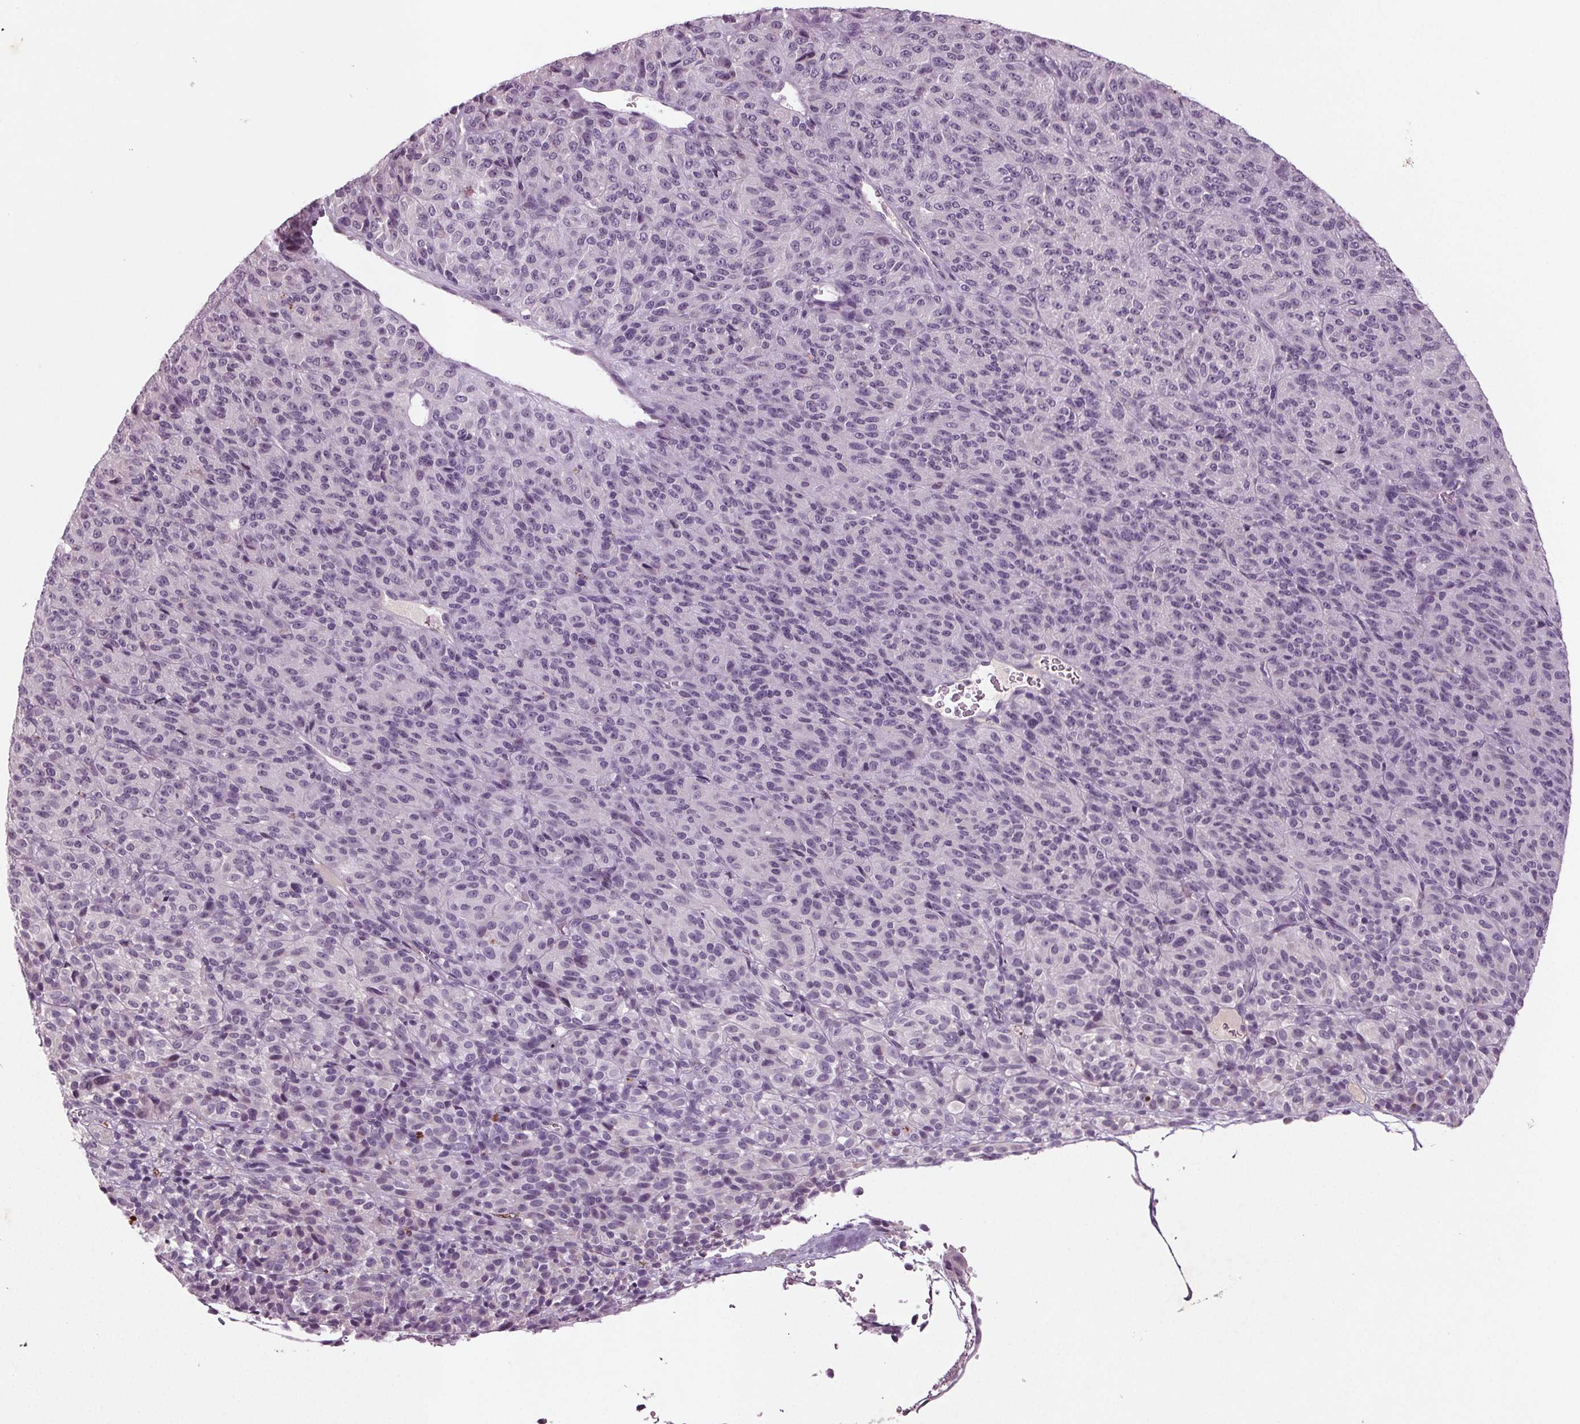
{"staining": {"intensity": "negative", "quantity": "none", "location": "none"}, "tissue": "melanoma", "cell_type": "Tumor cells", "image_type": "cancer", "snomed": [{"axis": "morphology", "description": "Malignant melanoma, Metastatic site"}, {"axis": "topography", "description": "Brain"}], "caption": "Immunohistochemical staining of melanoma shows no significant expression in tumor cells.", "gene": "BHLHE22", "patient": {"sex": "female", "age": 56}}